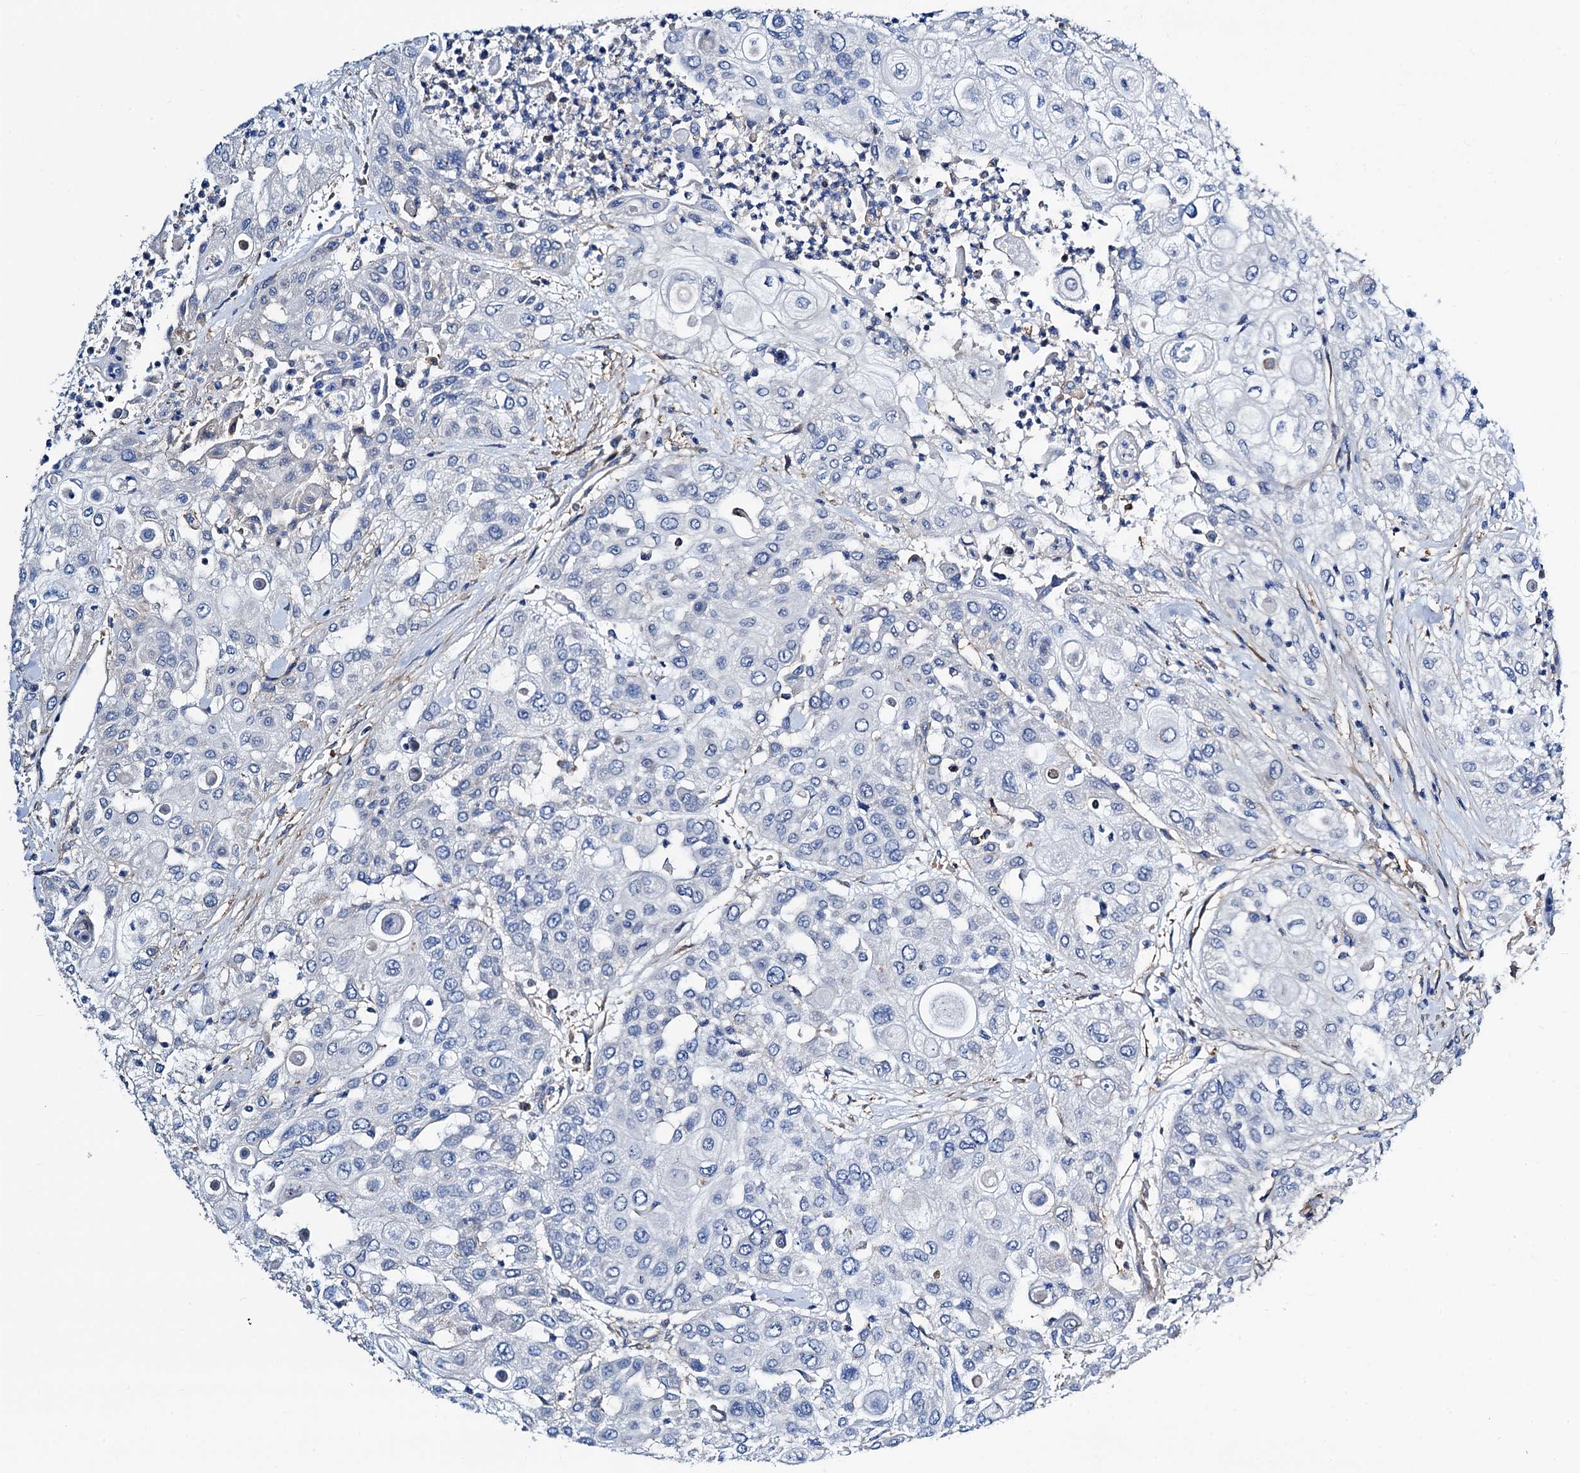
{"staining": {"intensity": "negative", "quantity": "none", "location": "none"}, "tissue": "urothelial cancer", "cell_type": "Tumor cells", "image_type": "cancer", "snomed": [{"axis": "morphology", "description": "Urothelial carcinoma, High grade"}, {"axis": "topography", "description": "Urinary bladder"}], "caption": "High-grade urothelial carcinoma was stained to show a protein in brown. There is no significant positivity in tumor cells.", "gene": "GCOM1", "patient": {"sex": "female", "age": 79}}